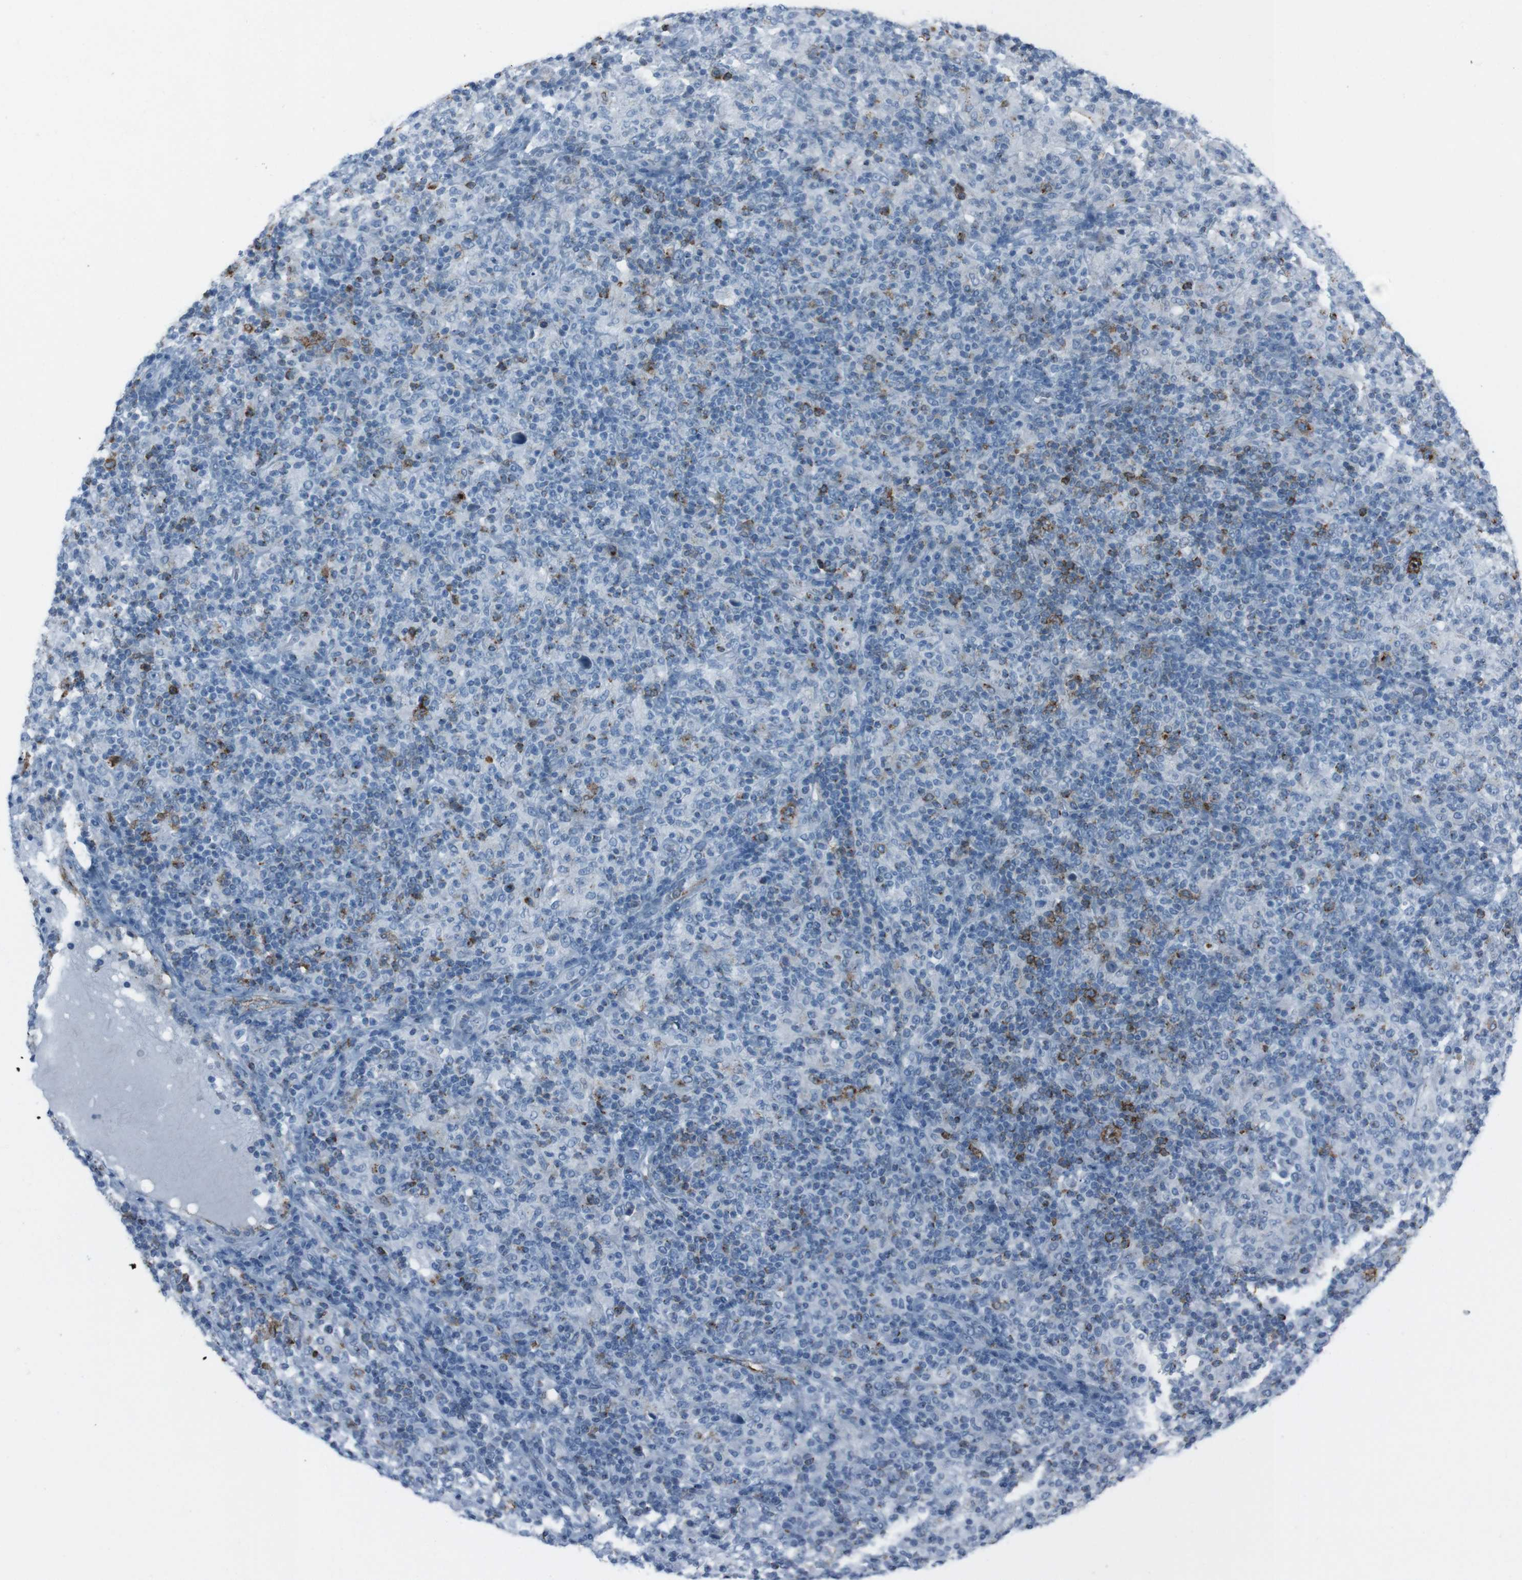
{"staining": {"intensity": "moderate", "quantity": "25%-75%", "location": "cytoplasmic/membranous"}, "tissue": "lymphoma", "cell_type": "Tumor cells", "image_type": "cancer", "snomed": [{"axis": "morphology", "description": "Hodgkin's disease, NOS"}, {"axis": "topography", "description": "Lymph node"}], "caption": "Human lymphoma stained for a protein (brown) shows moderate cytoplasmic/membranous positive expression in about 25%-75% of tumor cells.", "gene": "ST6GAL1", "patient": {"sex": "male", "age": 70}}